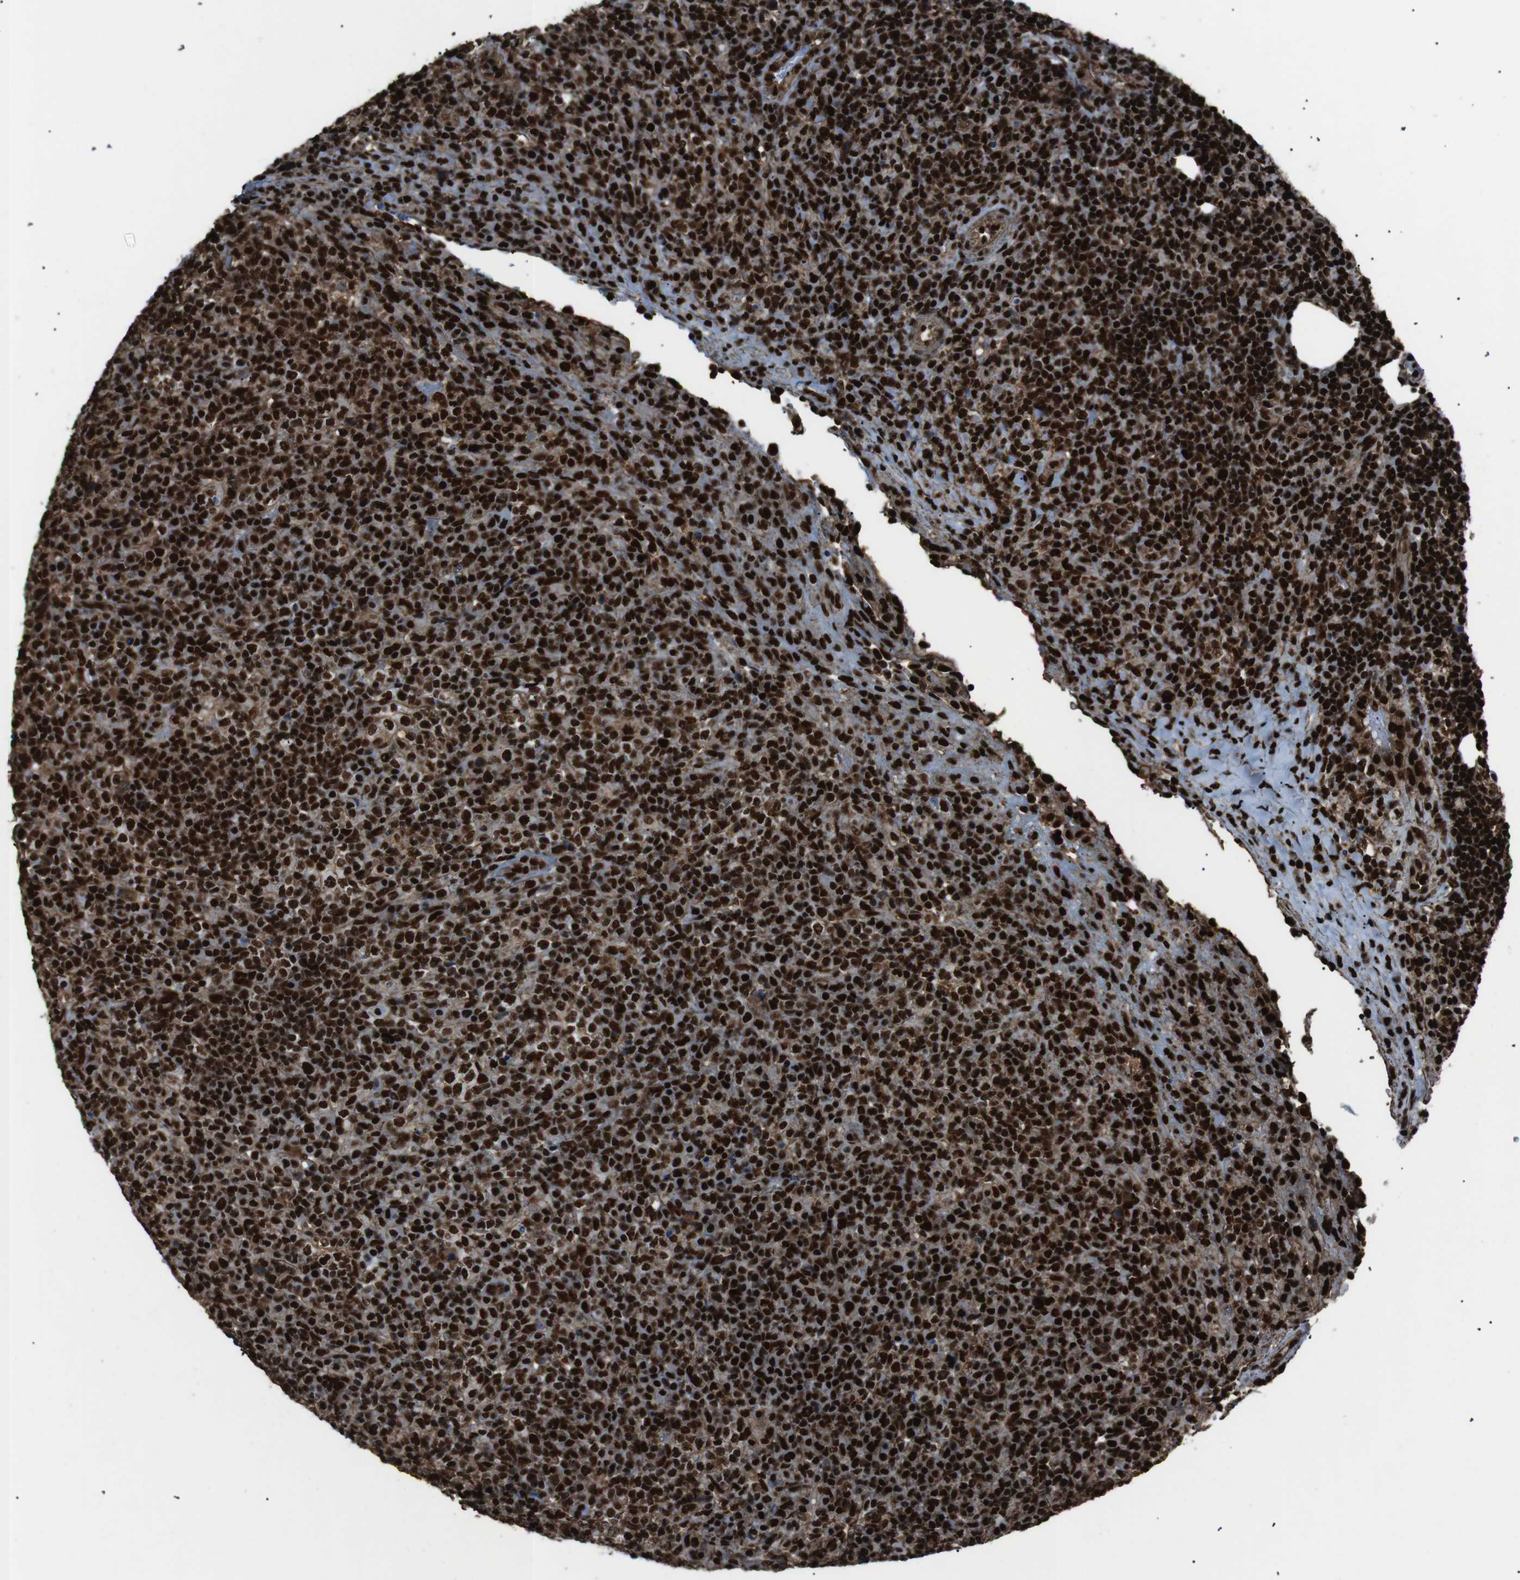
{"staining": {"intensity": "strong", "quantity": ">75%", "location": "nuclear"}, "tissue": "lymphoma", "cell_type": "Tumor cells", "image_type": "cancer", "snomed": [{"axis": "morphology", "description": "Malignant lymphoma, non-Hodgkin's type, High grade"}, {"axis": "topography", "description": "Lymph node"}], "caption": "Malignant lymphoma, non-Hodgkin's type (high-grade) stained with a brown dye exhibits strong nuclear positive positivity in approximately >75% of tumor cells.", "gene": "HNRNPU", "patient": {"sex": "female", "age": 76}}